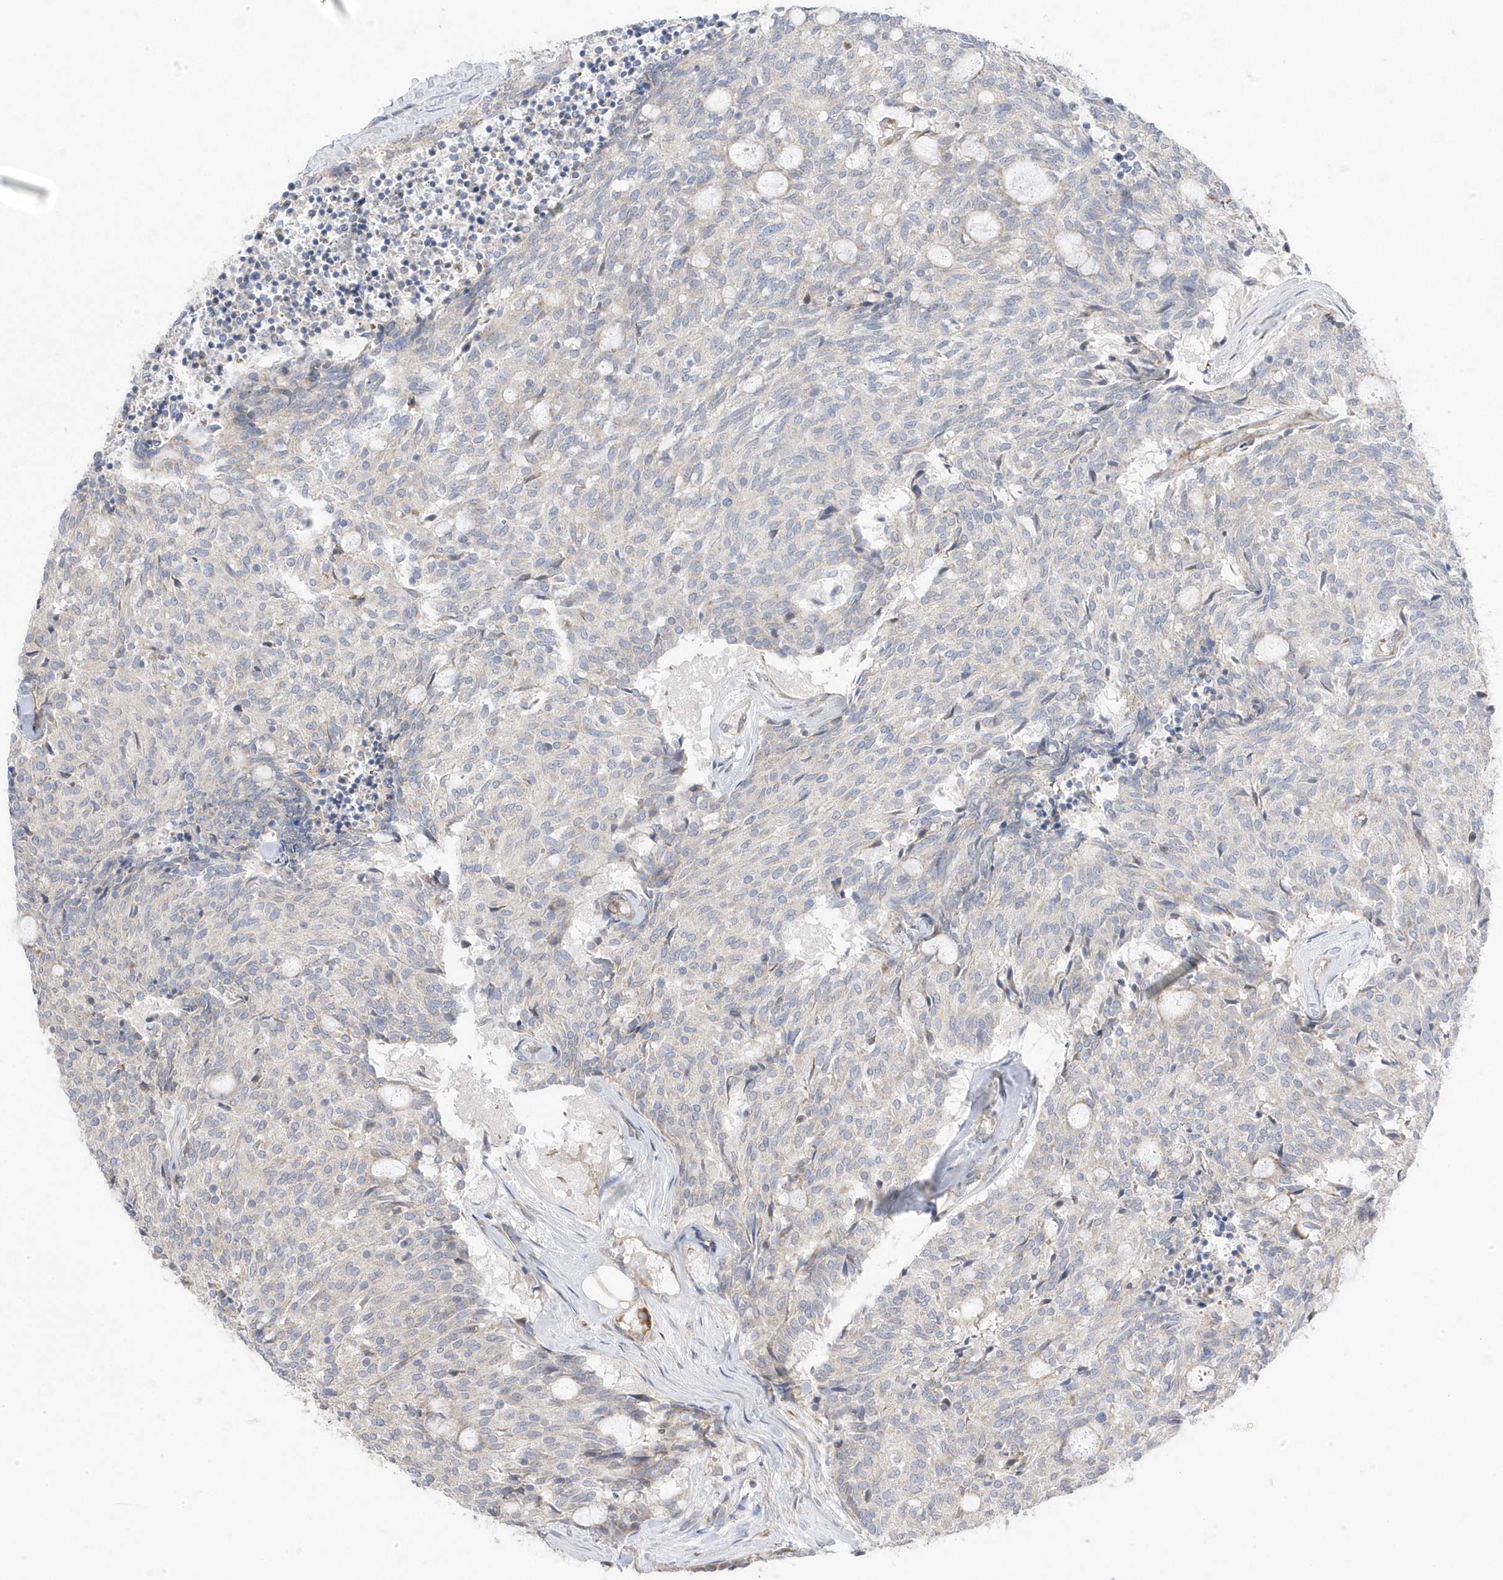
{"staining": {"intensity": "negative", "quantity": "none", "location": "none"}, "tissue": "carcinoid", "cell_type": "Tumor cells", "image_type": "cancer", "snomed": [{"axis": "morphology", "description": "Carcinoid, malignant, NOS"}, {"axis": "topography", "description": "Pancreas"}], "caption": "Immunohistochemistry of human malignant carcinoid reveals no staining in tumor cells.", "gene": "GTPBP6", "patient": {"sex": "female", "age": 54}}